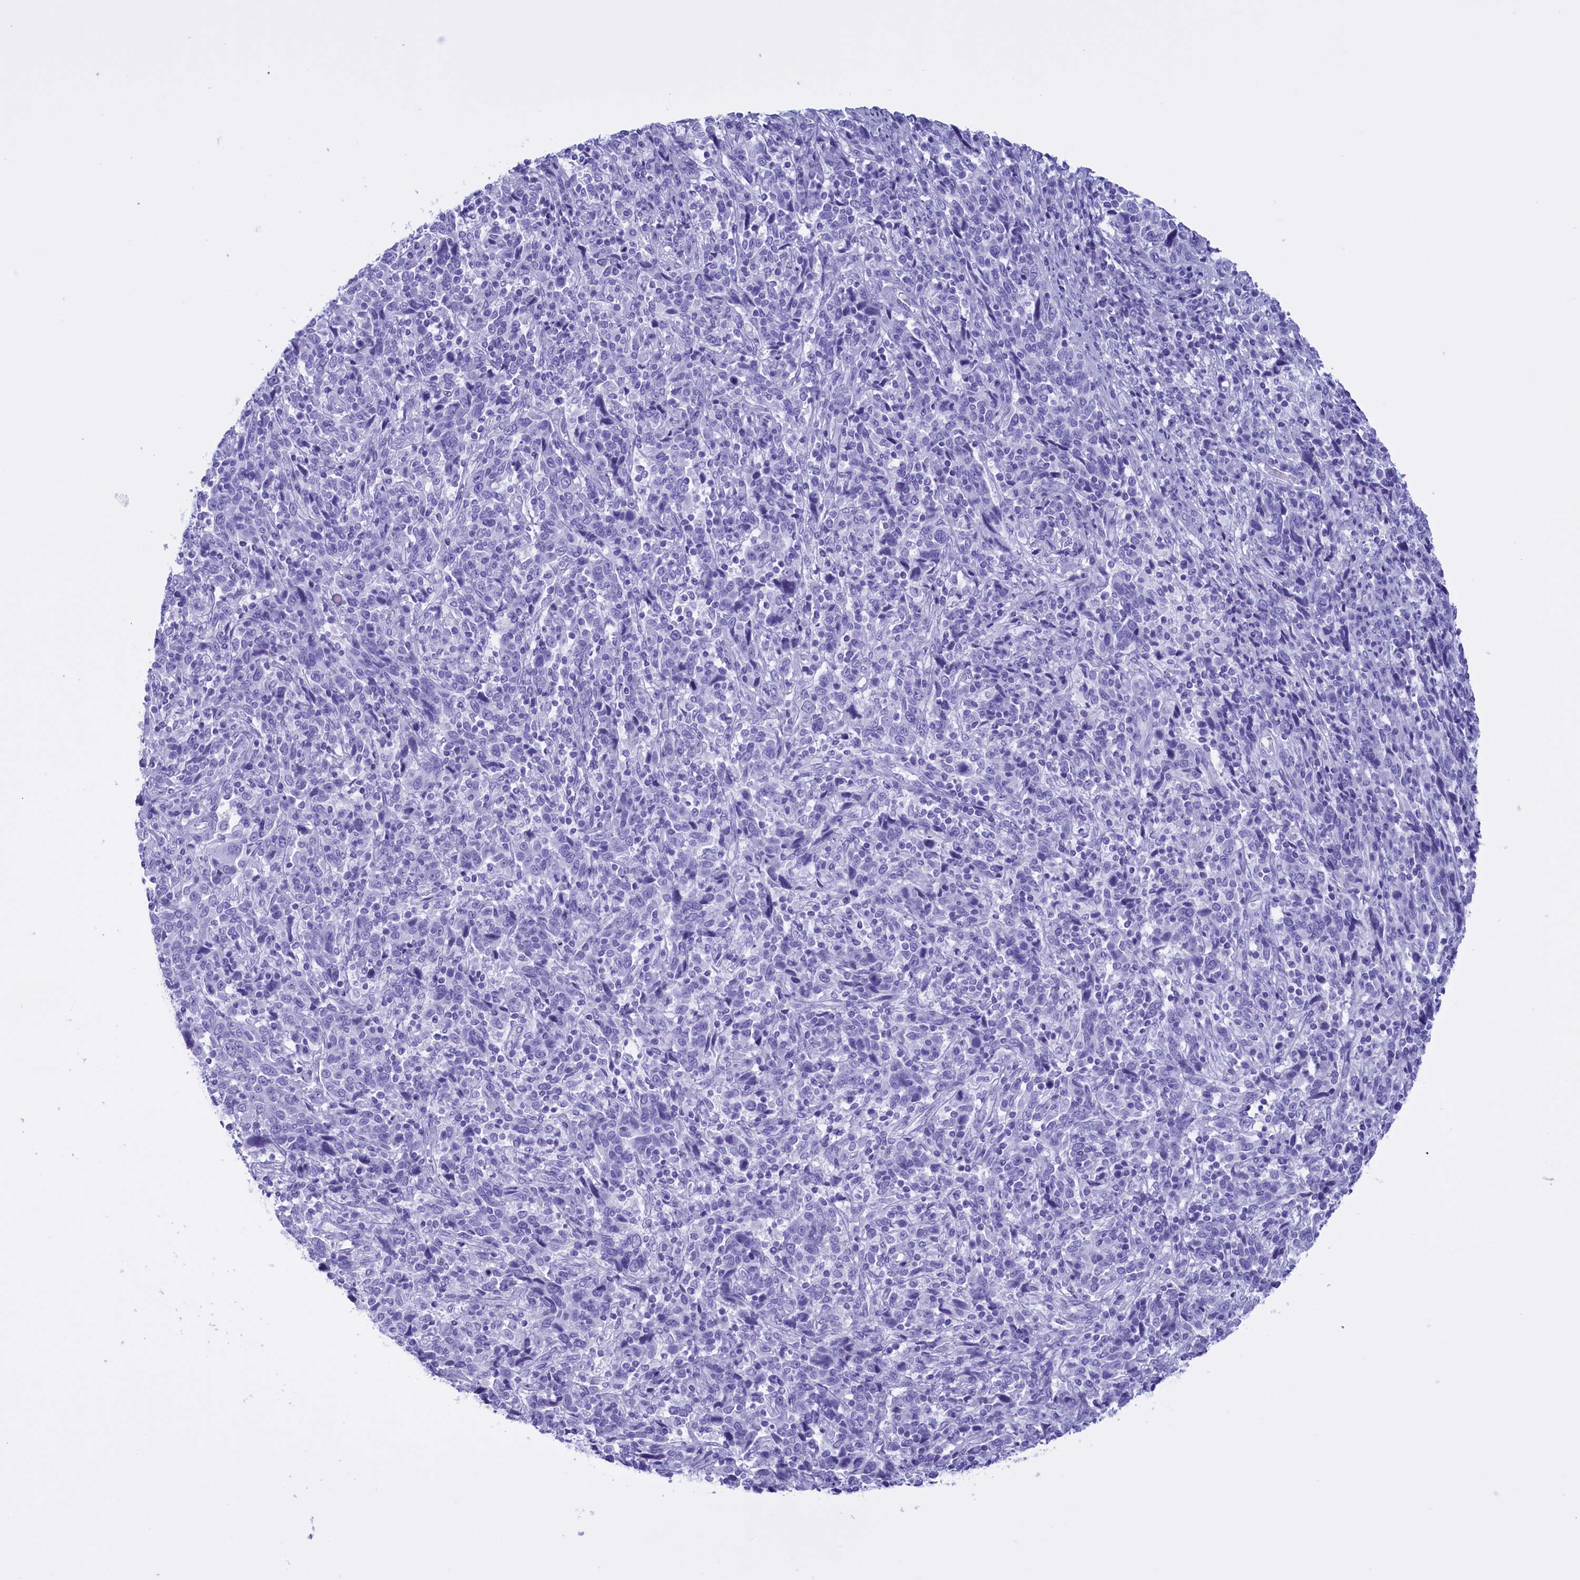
{"staining": {"intensity": "negative", "quantity": "none", "location": "none"}, "tissue": "cervical cancer", "cell_type": "Tumor cells", "image_type": "cancer", "snomed": [{"axis": "morphology", "description": "Squamous cell carcinoma, NOS"}, {"axis": "topography", "description": "Cervix"}], "caption": "Micrograph shows no significant protein staining in tumor cells of squamous cell carcinoma (cervical).", "gene": "BRI3", "patient": {"sex": "female", "age": 46}}